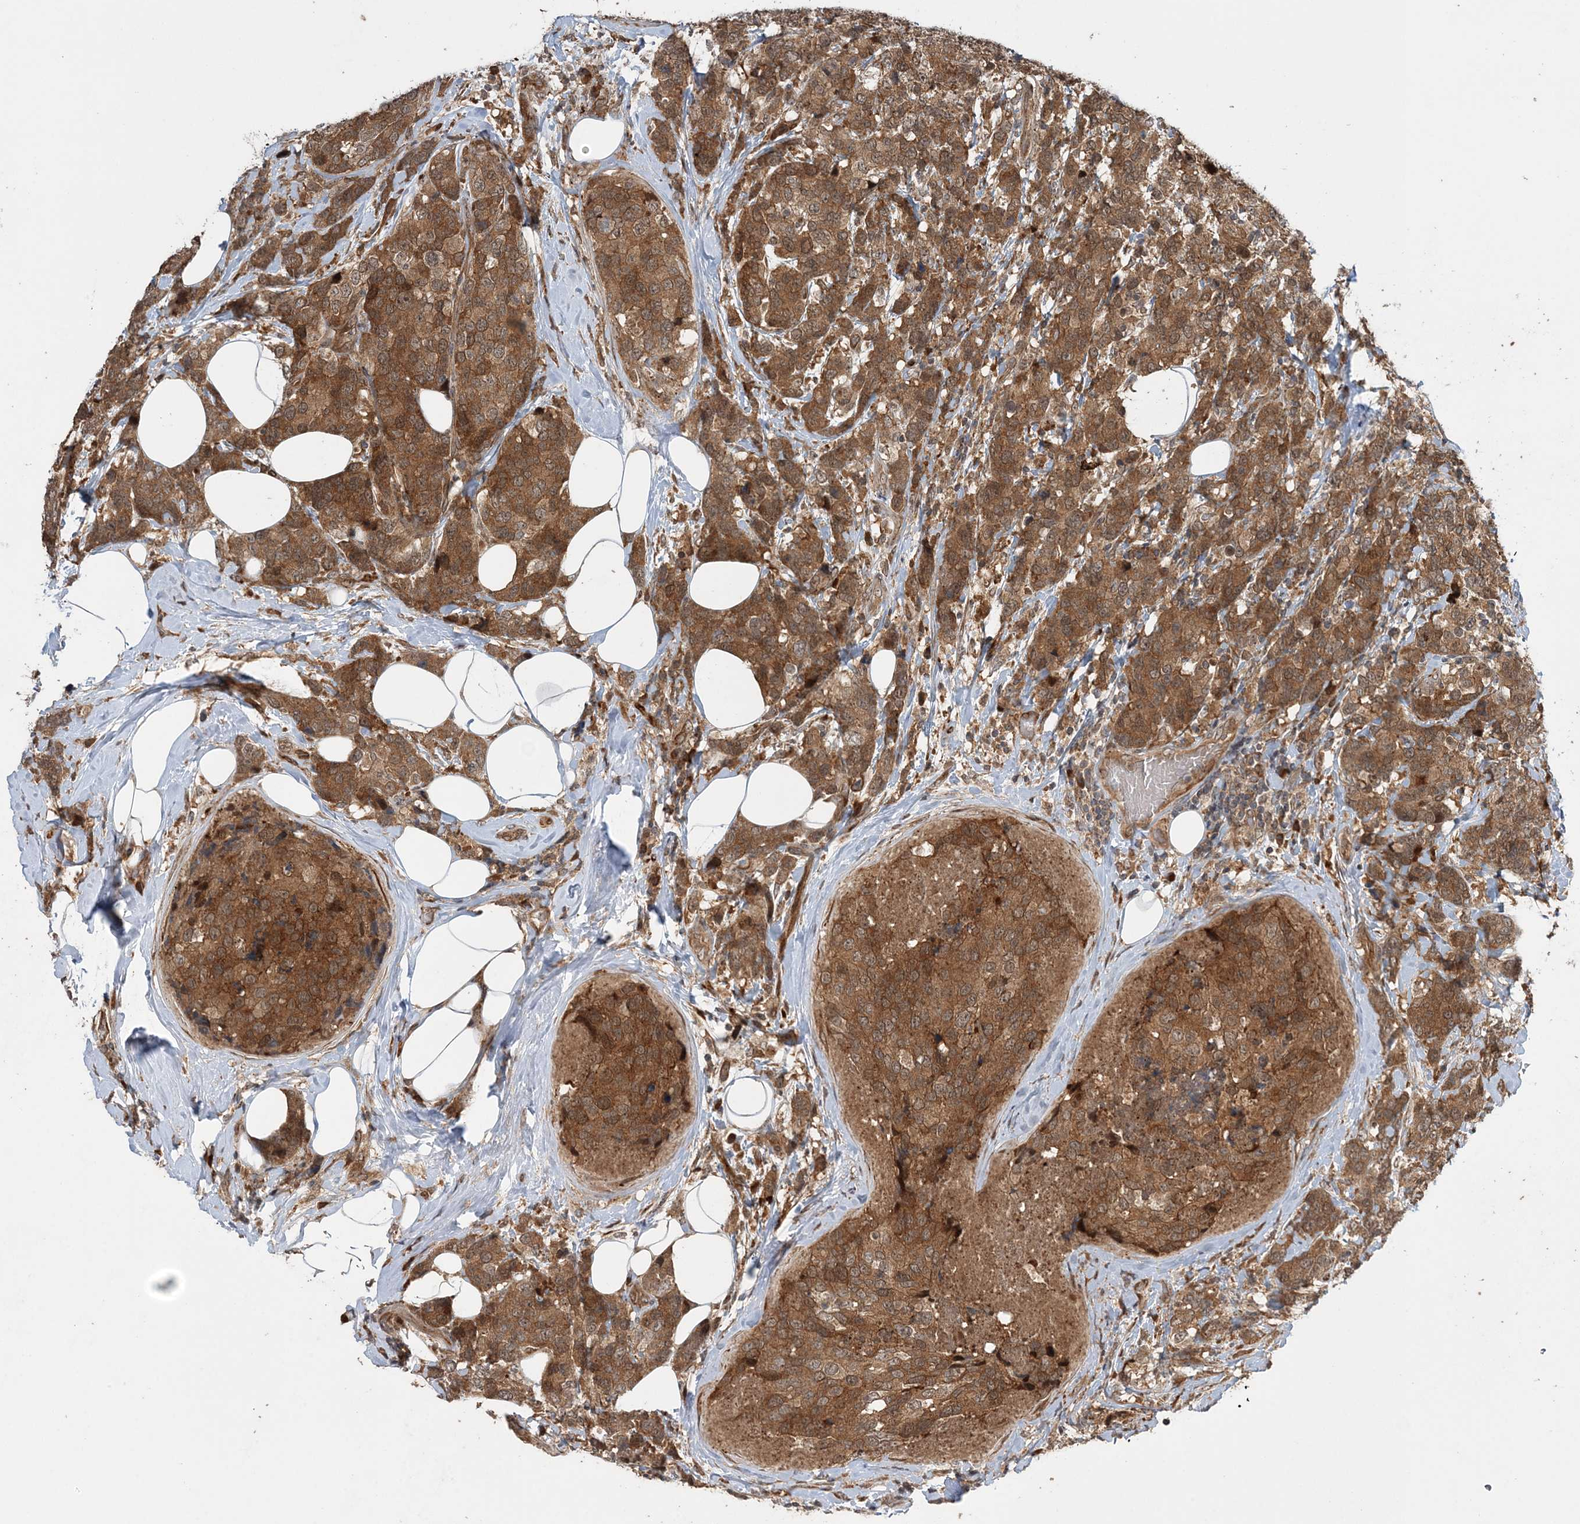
{"staining": {"intensity": "moderate", "quantity": ">75%", "location": "cytoplasmic/membranous"}, "tissue": "breast cancer", "cell_type": "Tumor cells", "image_type": "cancer", "snomed": [{"axis": "morphology", "description": "Lobular carcinoma"}, {"axis": "topography", "description": "Breast"}], "caption": "High-power microscopy captured an immunohistochemistry (IHC) micrograph of breast cancer (lobular carcinoma), revealing moderate cytoplasmic/membranous positivity in approximately >75% of tumor cells. The staining was performed using DAB to visualize the protein expression in brown, while the nuclei were stained in blue with hematoxylin (Magnification: 20x).", "gene": "UBTD2", "patient": {"sex": "female", "age": 59}}